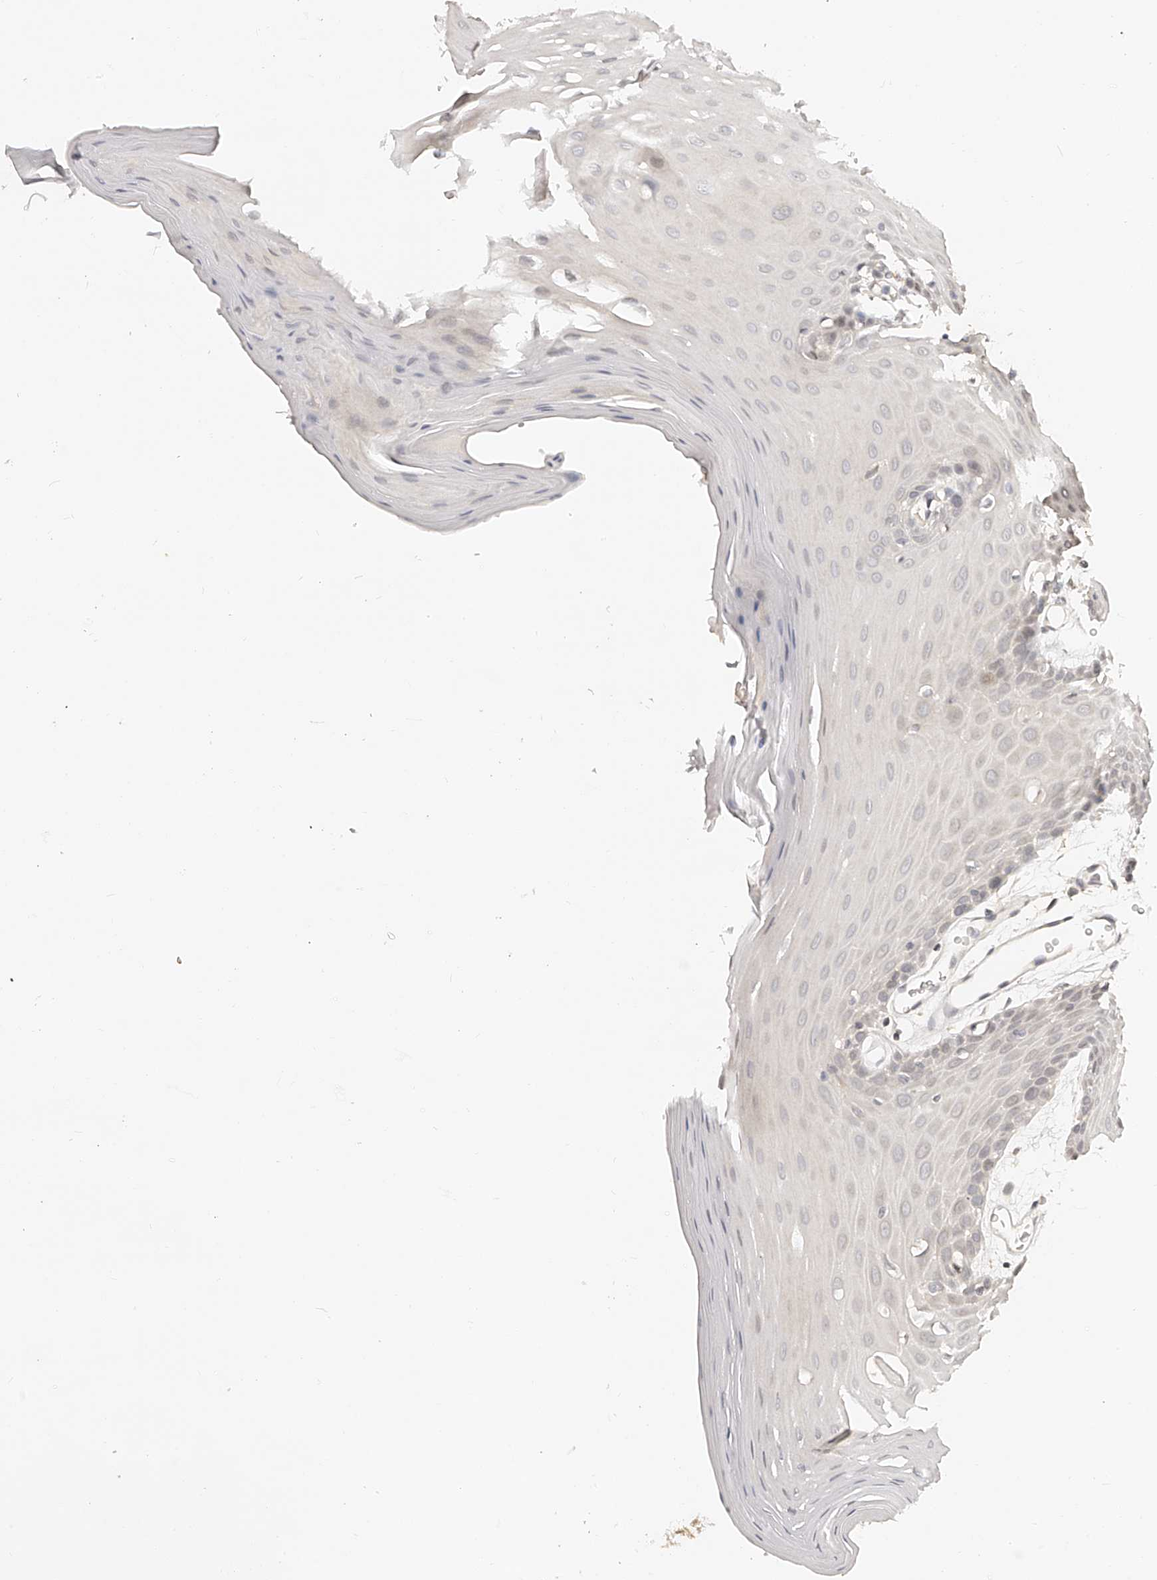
{"staining": {"intensity": "negative", "quantity": "none", "location": "none"}, "tissue": "oral mucosa", "cell_type": "Squamous epithelial cells", "image_type": "normal", "snomed": [{"axis": "morphology", "description": "Normal tissue, NOS"}, {"axis": "morphology", "description": "Squamous cell carcinoma, NOS"}, {"axis": "topography", "description": "Skeletal muscle"}, {"axis": "topography", "description": "Oral tissue"}, {"axis": "topography", "description": "Salivary gland"}, {"axis": "topography", "description": "Head-Neck"}], "caption": "DAB immunohistochemical staining of benign oral mucosa displays no significant expression in squamous epithelial cells.", "gene": "ZNF789", "patient": {"sex": "male", "age": 54}}